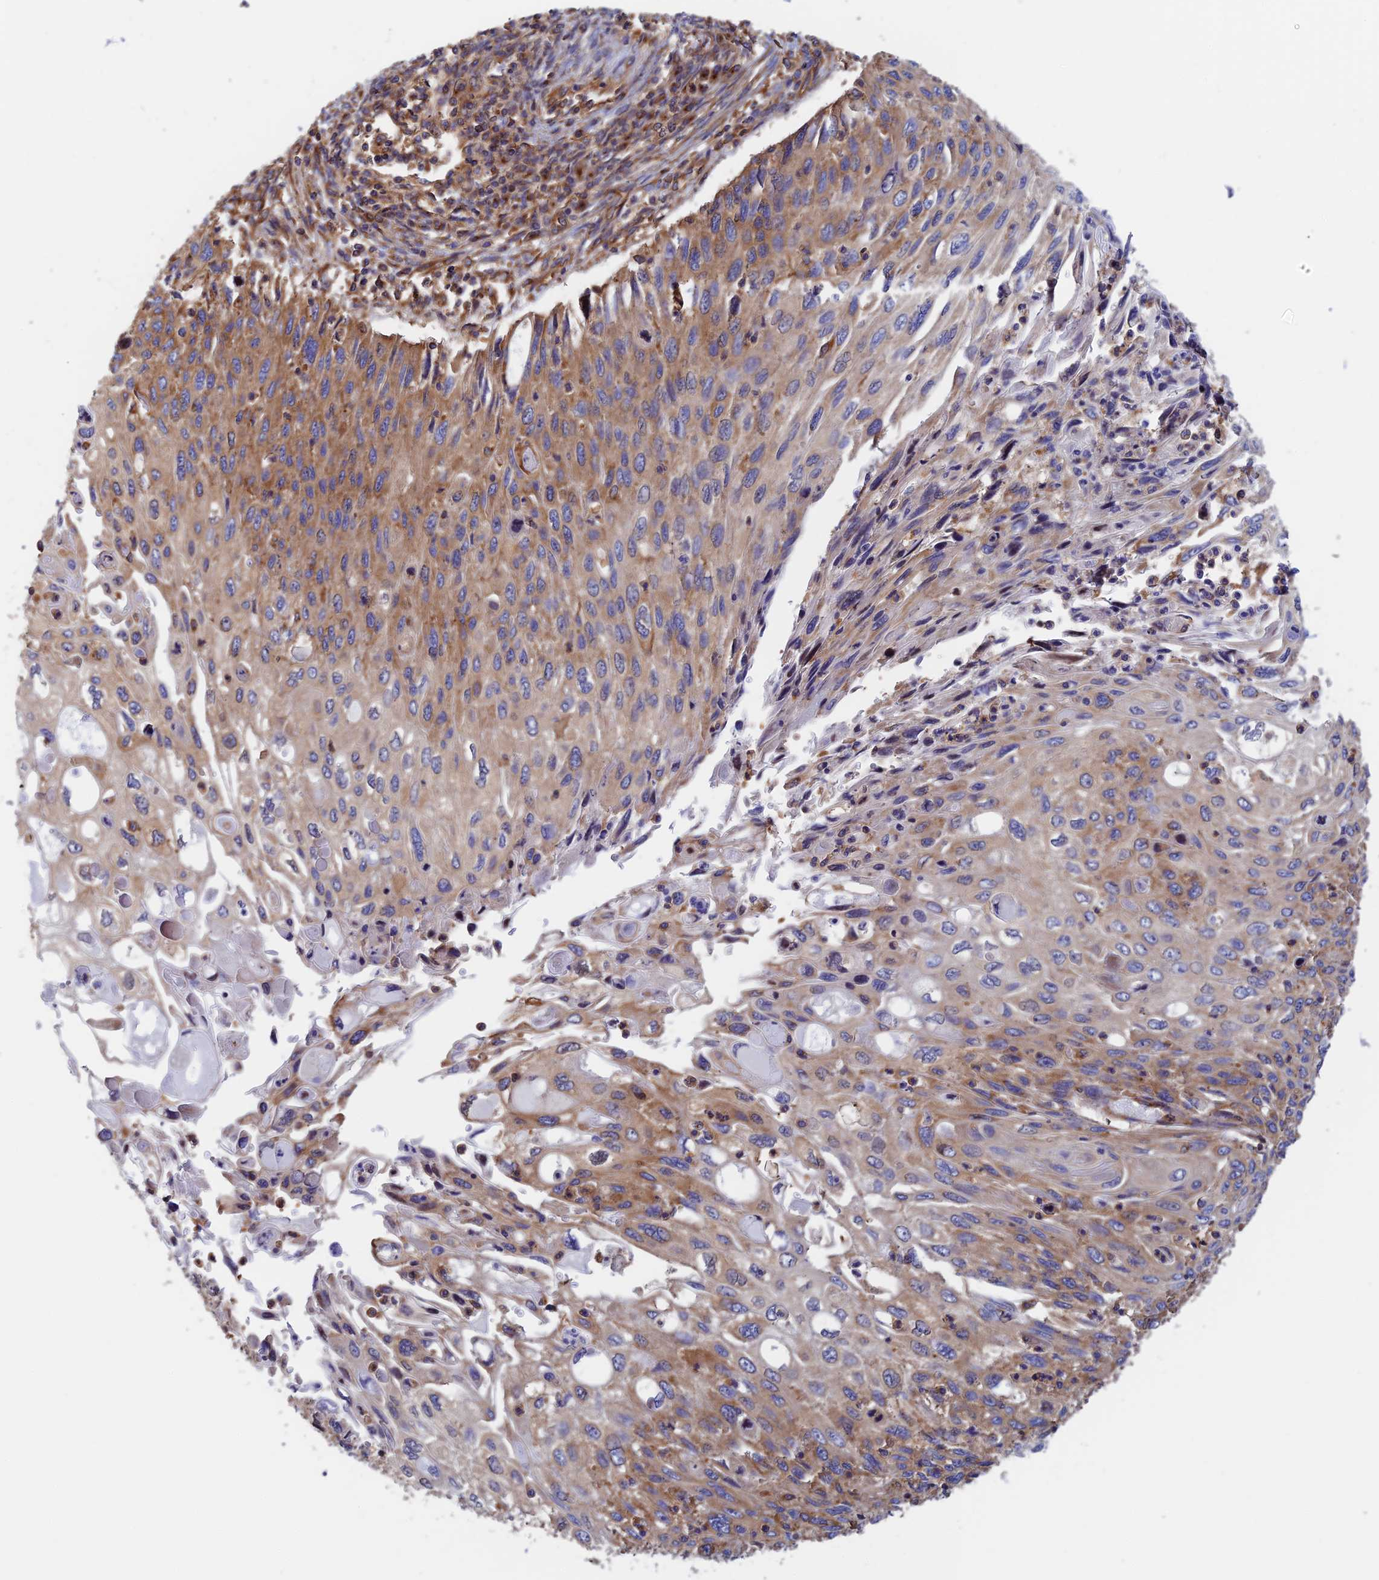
{"staining": {"intensity": "moderate", "quantity": "25%-75%", "location": "cytoplasmic/membranous"}, "tissue": "cervical cancer", "cell_type": "Tumor cells", "image_type": "cancer", "snomed": [{"axis": "morphology", "description": "Squamous cell carcinoma, NOS"}, {"axis": "topography", "description": "Cervix"}], "caption": "The photomicrograph shows a brown stain indicating the presence of a protein in the cytoplasmic/membranous of tumor cells in cervical cancer.", "gene": "DCTN2", "patient": {"sex": "female", "age": 70}}